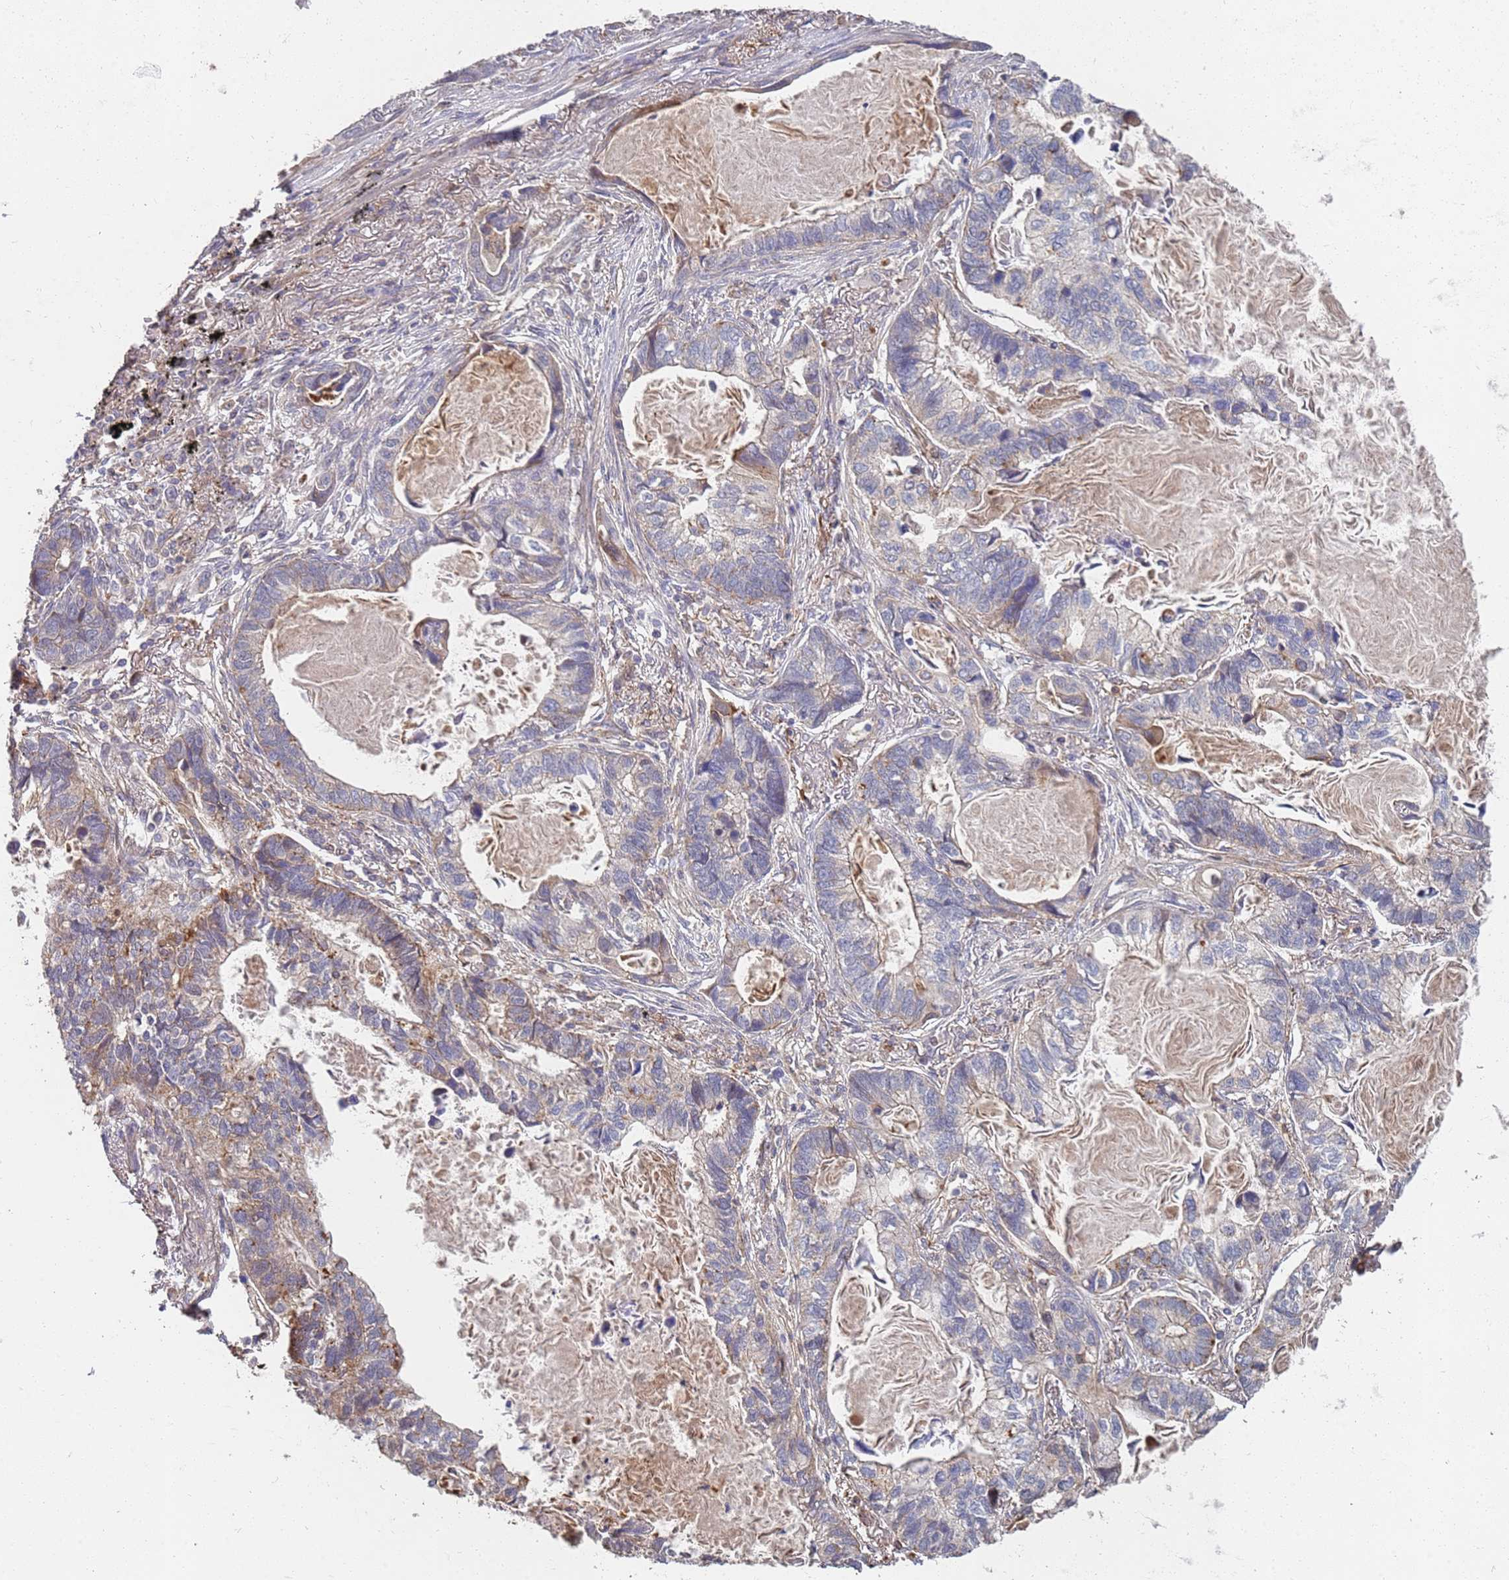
{"staining": {"intensity": "weak", "quantity": "<25%", "location": "cytoplasmic/membranous"}, "tissue": "lung cancer", "cell_type": "Tumor cells", "image_type": "cancer", "snomed": [{"axis": "morphology", "description": "Adenocarcinoma, NOS"}, {"axis": "topography", "description": "Lung"}], "caption": "IHC histopathology image of neoplastic tissue: human lung cancer (adenocarcinoma) stained with DAB (3,3'-diaminobenzidine) demonstrates no significant protein staining in tumor cells.", "gene": "ABCB6", "patient": {"sex": "male", "age": 67}}